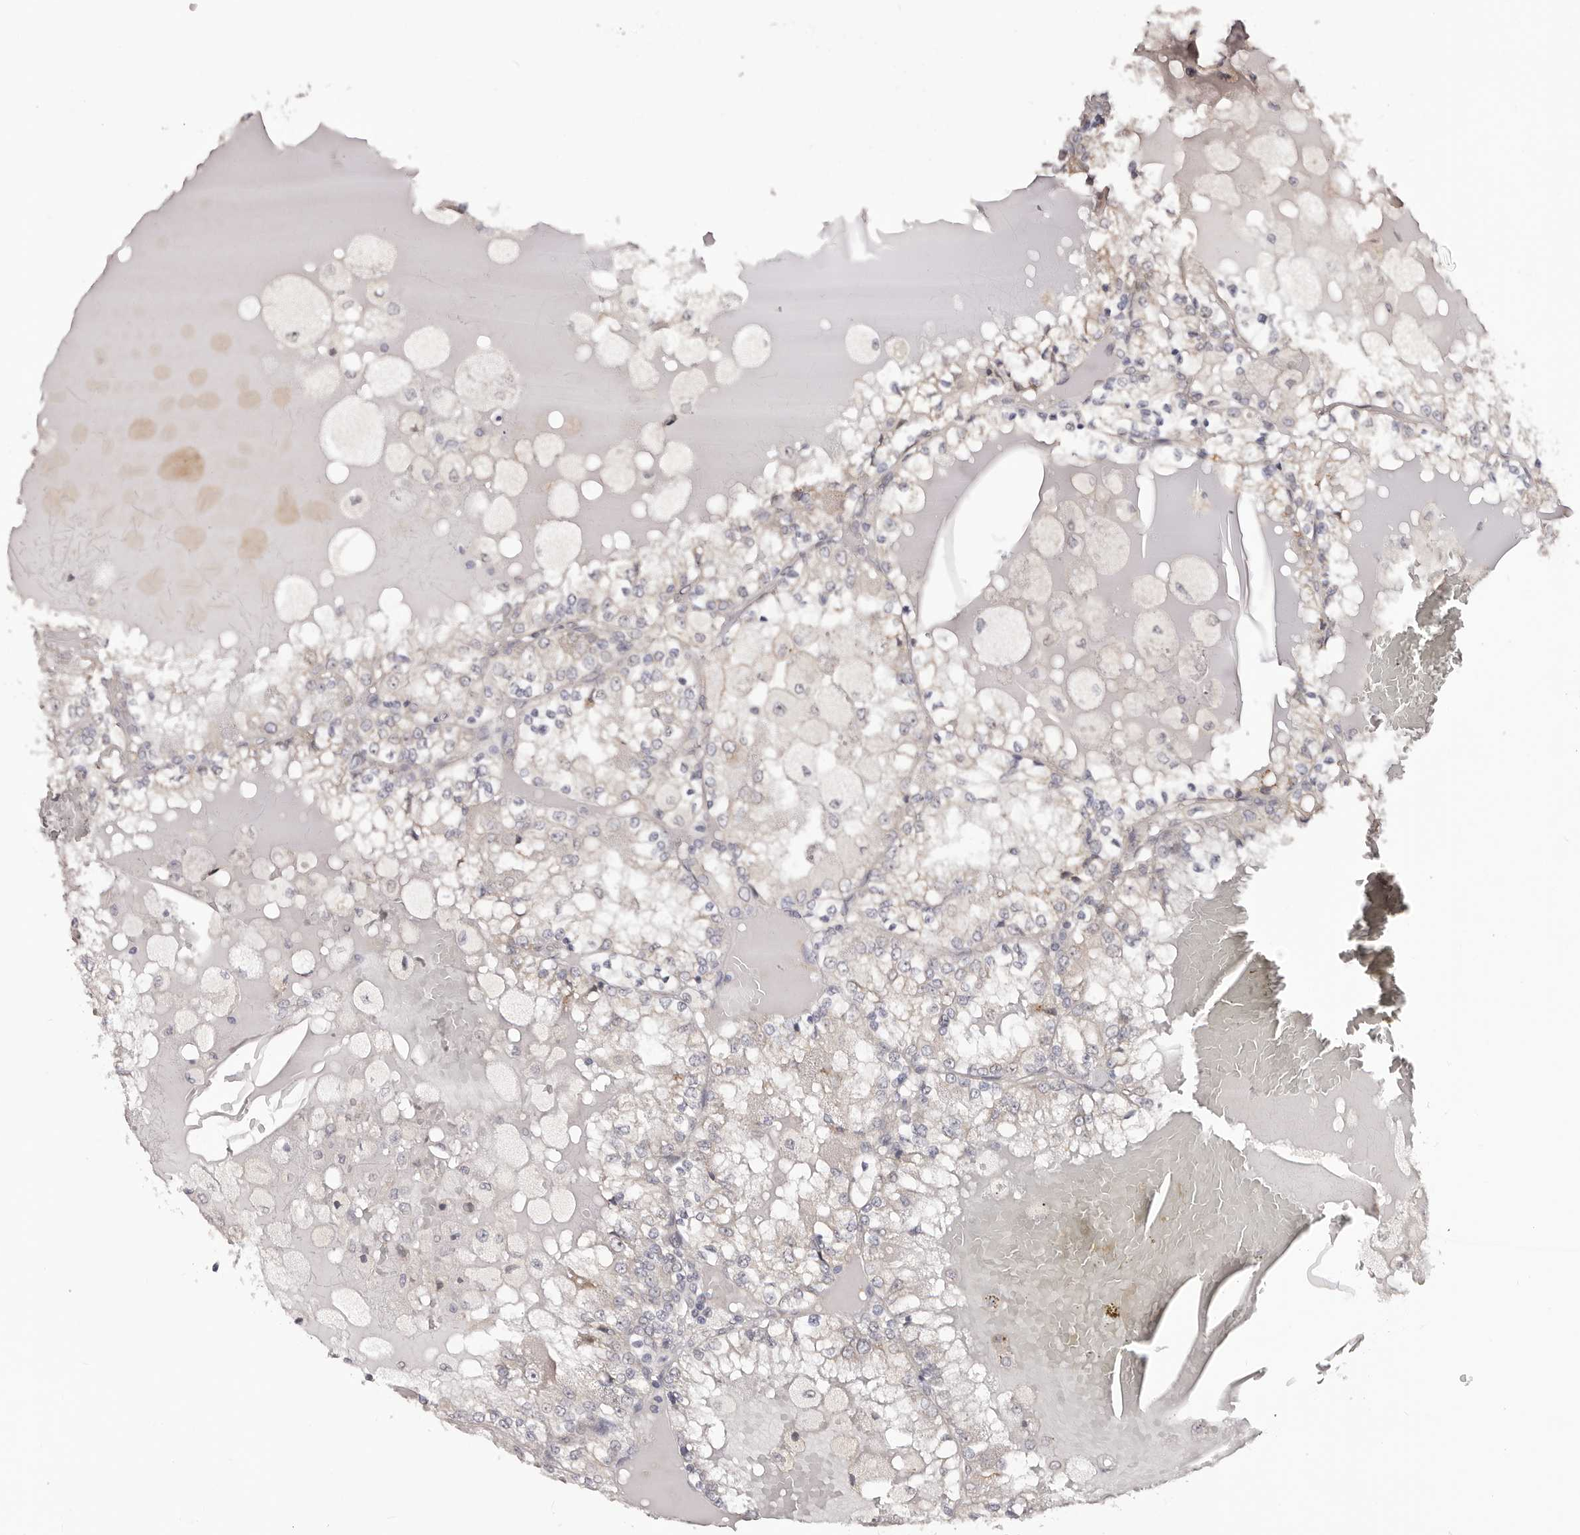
{"staining": {"intensity": "negative", "quantity": "none", "location": "none"}, "tissue": "renal cancer", "cell_type": "Tumor cells", "image_type": "cancer", "snomed": [{"axis": "morphology", "description": "Adenocarcinoma, NOS"}, {"axis": "topography", "description": "Kidney"}], "caption": "There is no significant expression in tumor cells of adenocarcinoma (renal).", "gene": "NOL12", "patient": {"sex": "female", "age": 56}}